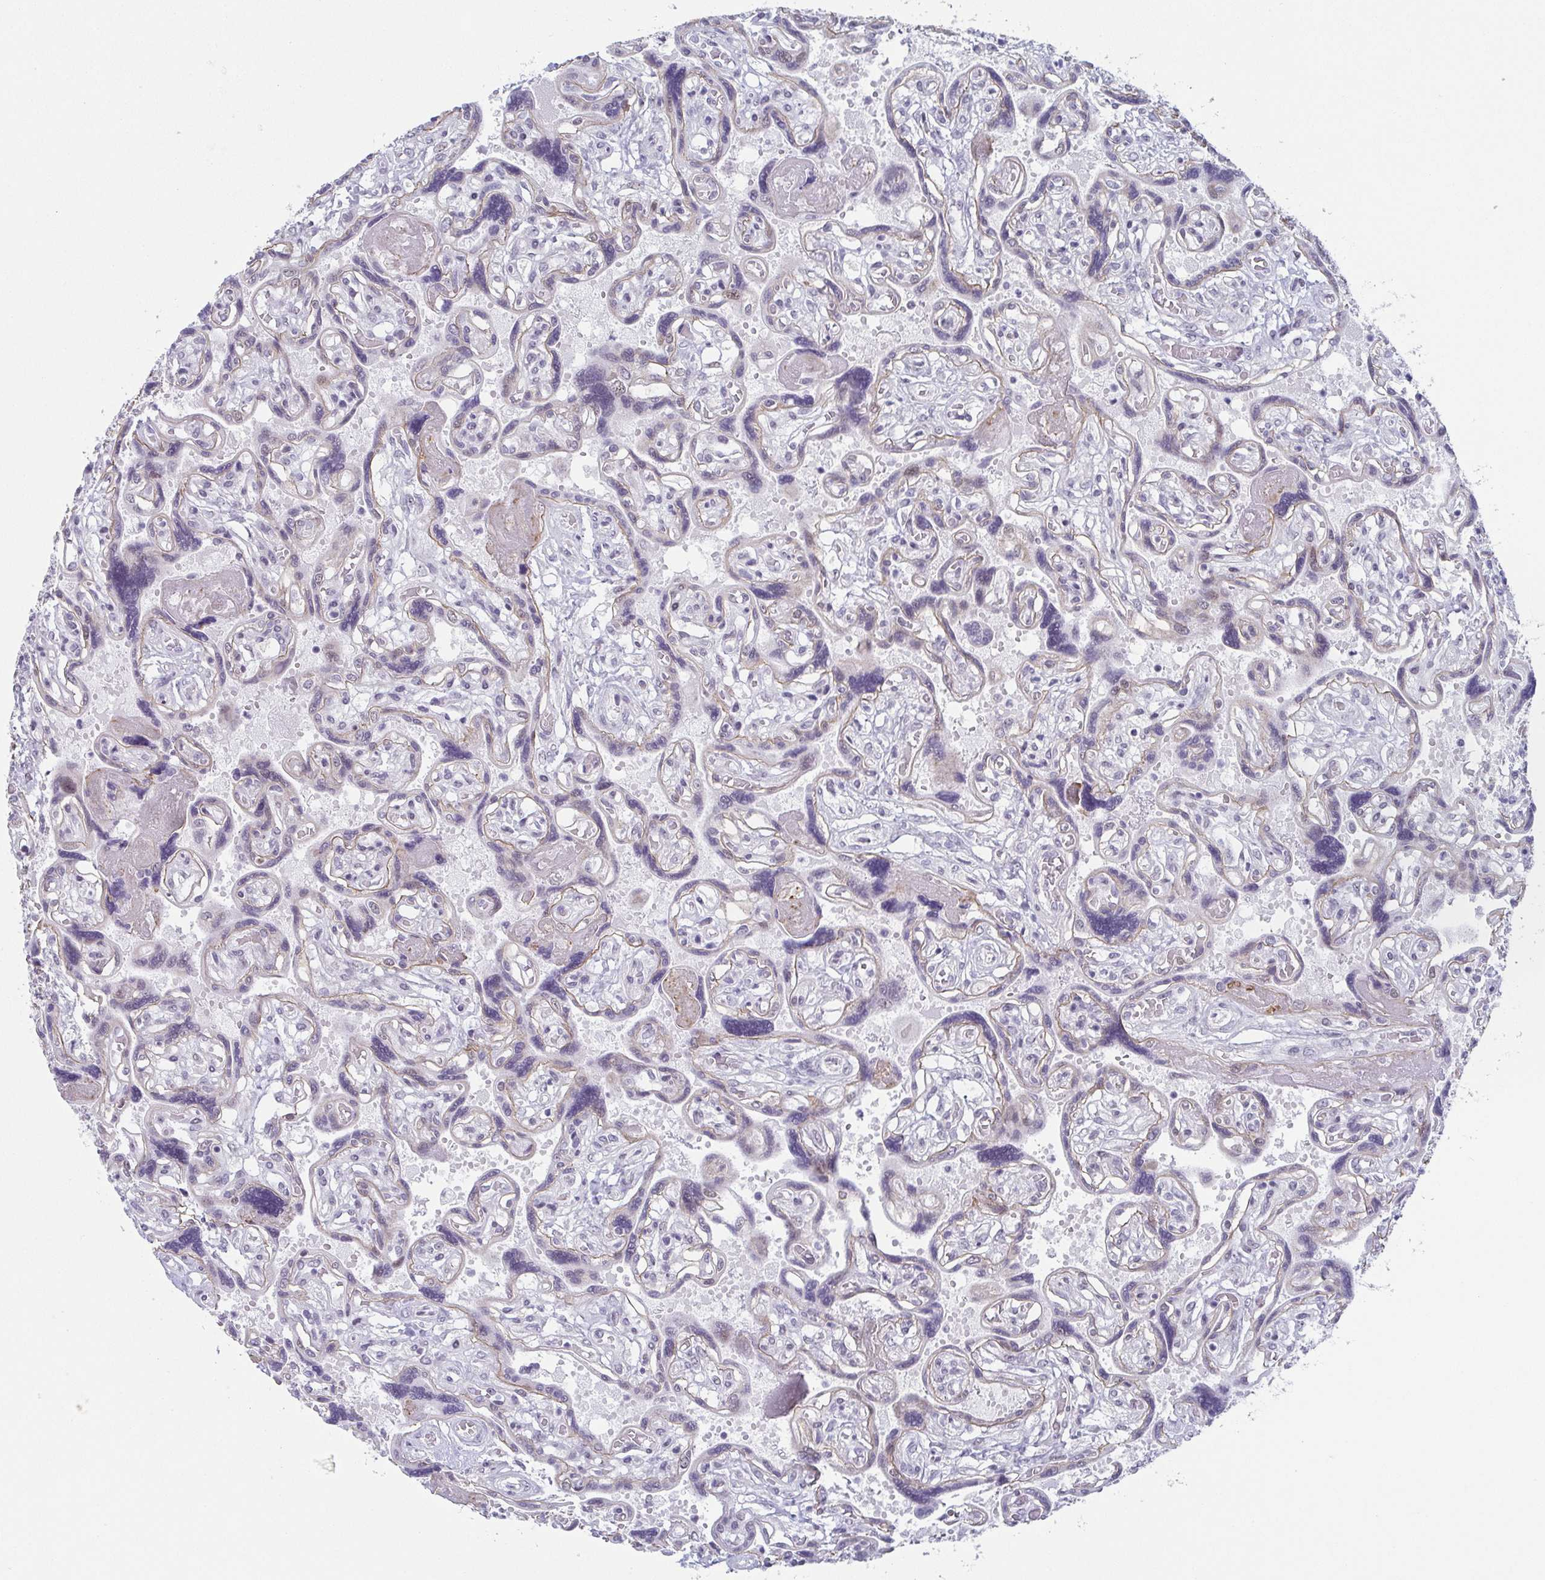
{"staining": {"intensity": "negative", "quantity": "none", "location": "none"}, "tissue": "placenta", "cell_type": "Decidual cells", "image_type": "normal", "snomed": [{"axis": "morphology", "description": "Normal tissue, NOS"}, {"axis": "topography", "description": "Placenta"}], "caption": "An IHC micrograph of unremarkable placenta is shown. There is no staining in decidual cells of placenta. (DAB (3,3'-diaminobenzidine) immunohistochemistry, high magnification).", "gene": "EXOSC7", "patient": {"sex": "female", "age": 32}}